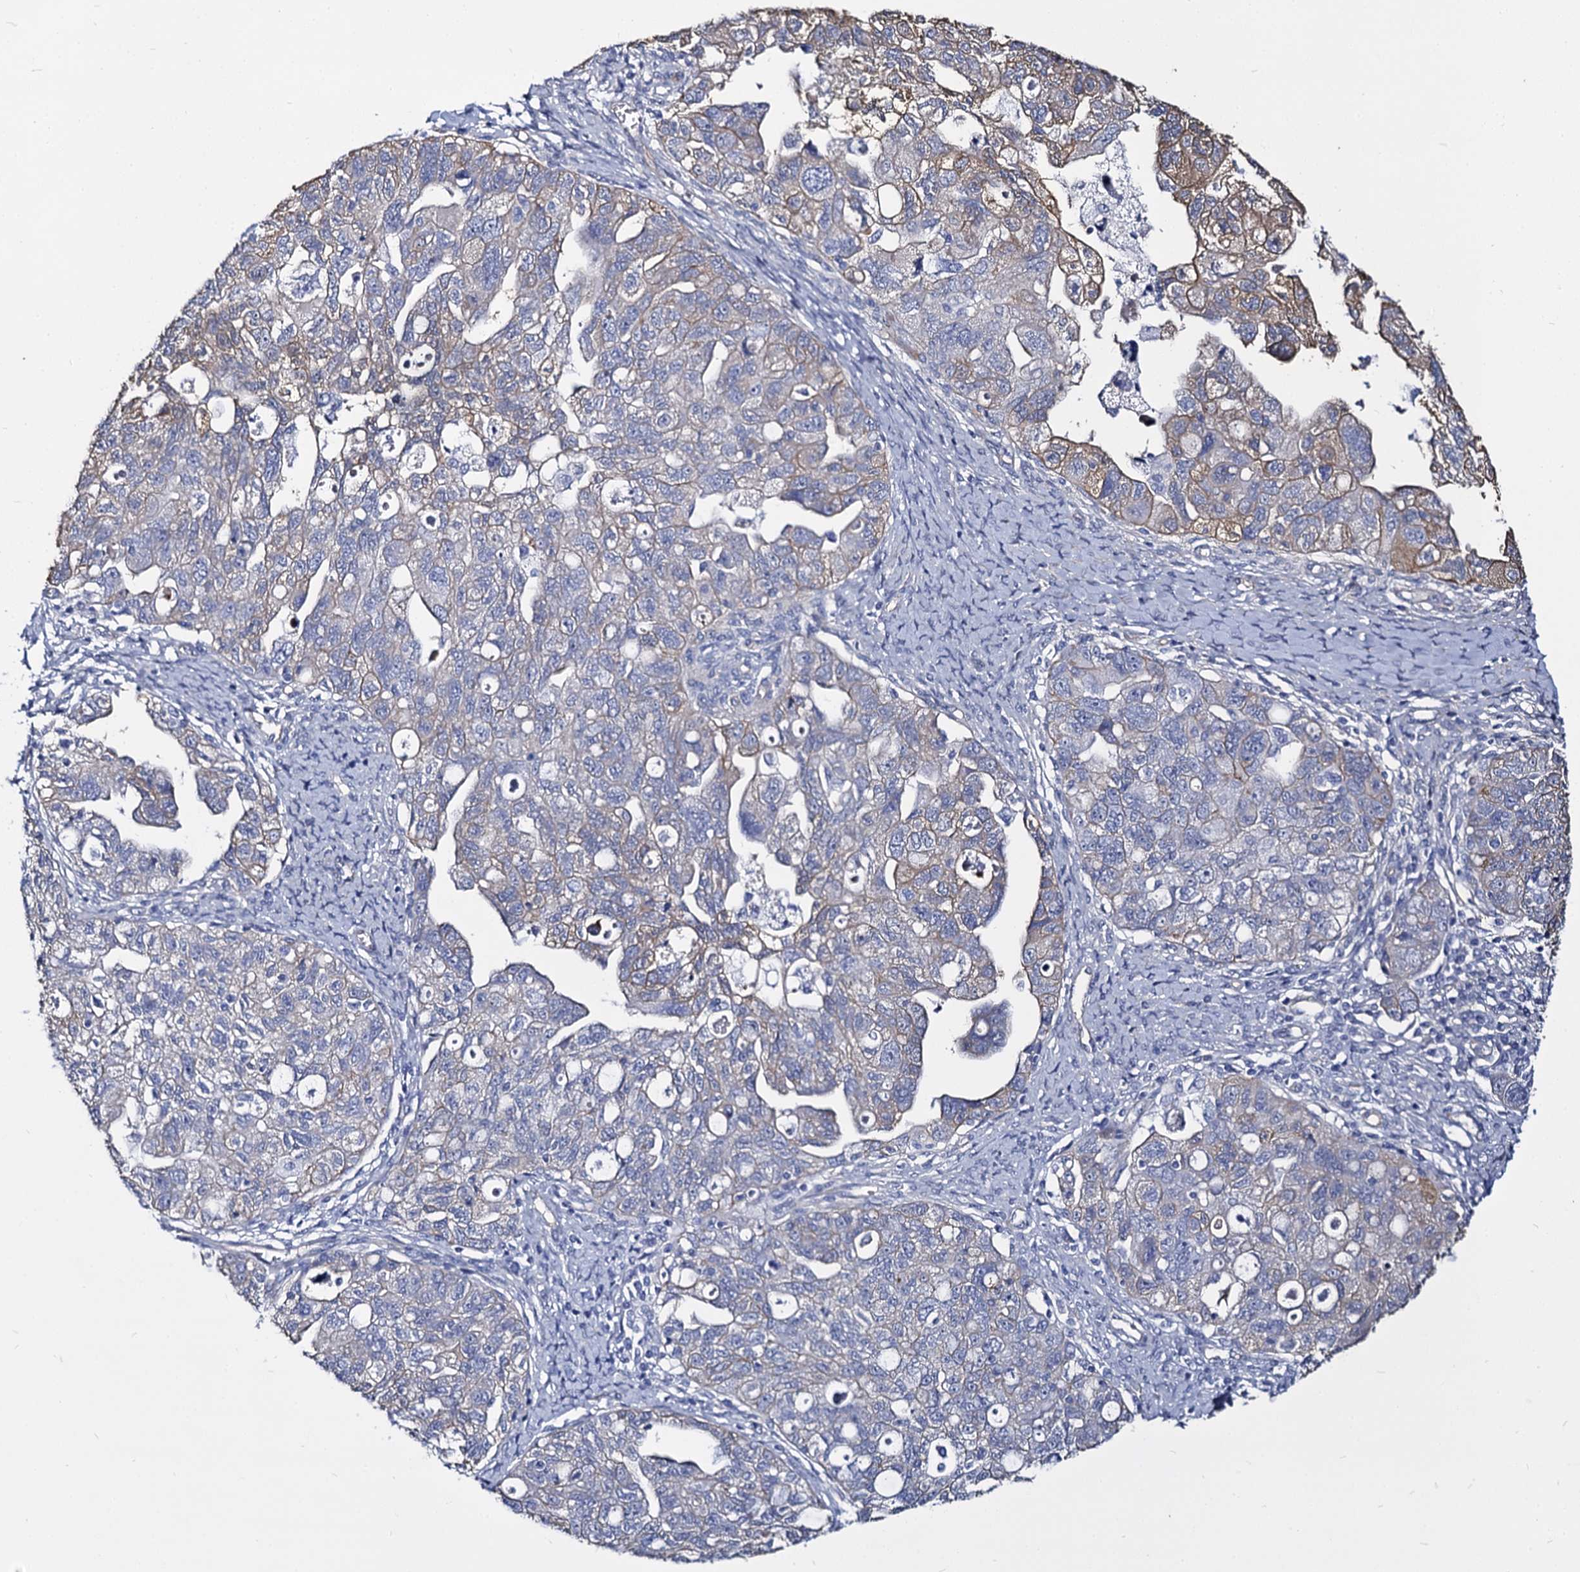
{"staining": {"intensity": "weak", "quantity": "<25%", "location": "cytoplasmic/membranous"}, "tissue": "ovarian cancer", "cell_type": "Tumor cells", "image_type": "cancer", "snomed": [{"axis": "morphology", "description": "Carcinoma, NOS"}, {"axis": "morphology", "description": "Cystadenocarcinoma, serous, NOS"}, {"axis": "topography", "description": "Ovary"}], "caption": "Tumor cells show no significant protein staining in ovarian cancer (carcinoma). (Immunohistochemistry (ihc), brightfield microscopy, high magnification).", "gene": "CBFB", "patient": {"sex": "female", "age": 69}}